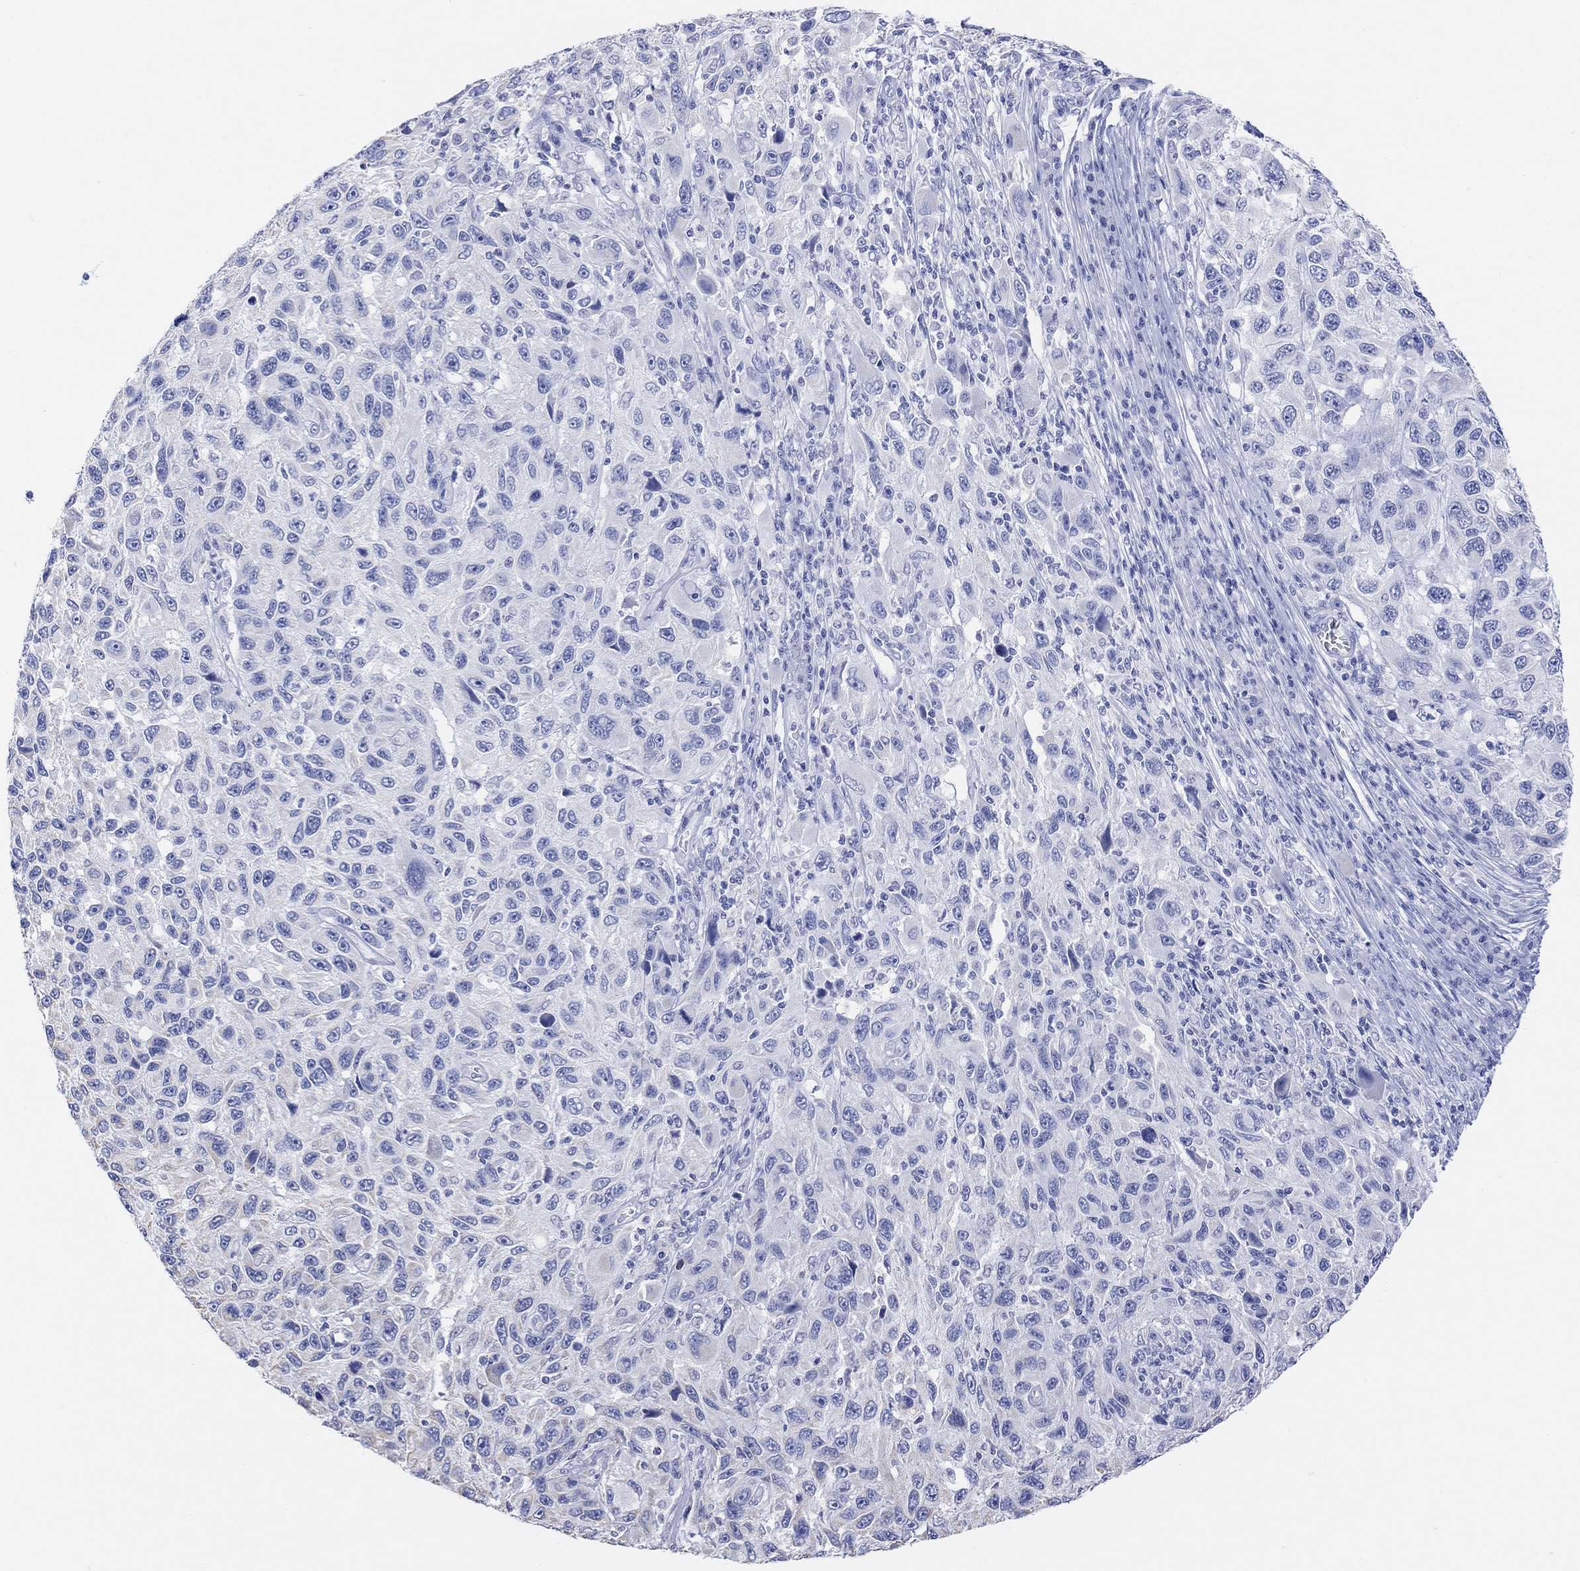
{"staining": {"intensity": "negative", "quantity": "none", "location": "none"}, "tissue": "melanoma", "cell_type": "Tumor cells", "image_type": "cancer", "snomed": [{"axis": "morphology", "description": "Malignant melanoma, NOS"}, {"axis": "topography", "description": "Skin"}], "caption": "DAB immunohistochemical staining of melanoma exhibits no significant staining in tumor cells.", "gene": "SYT12", "patient": {"sex": "male", "age": 53}}